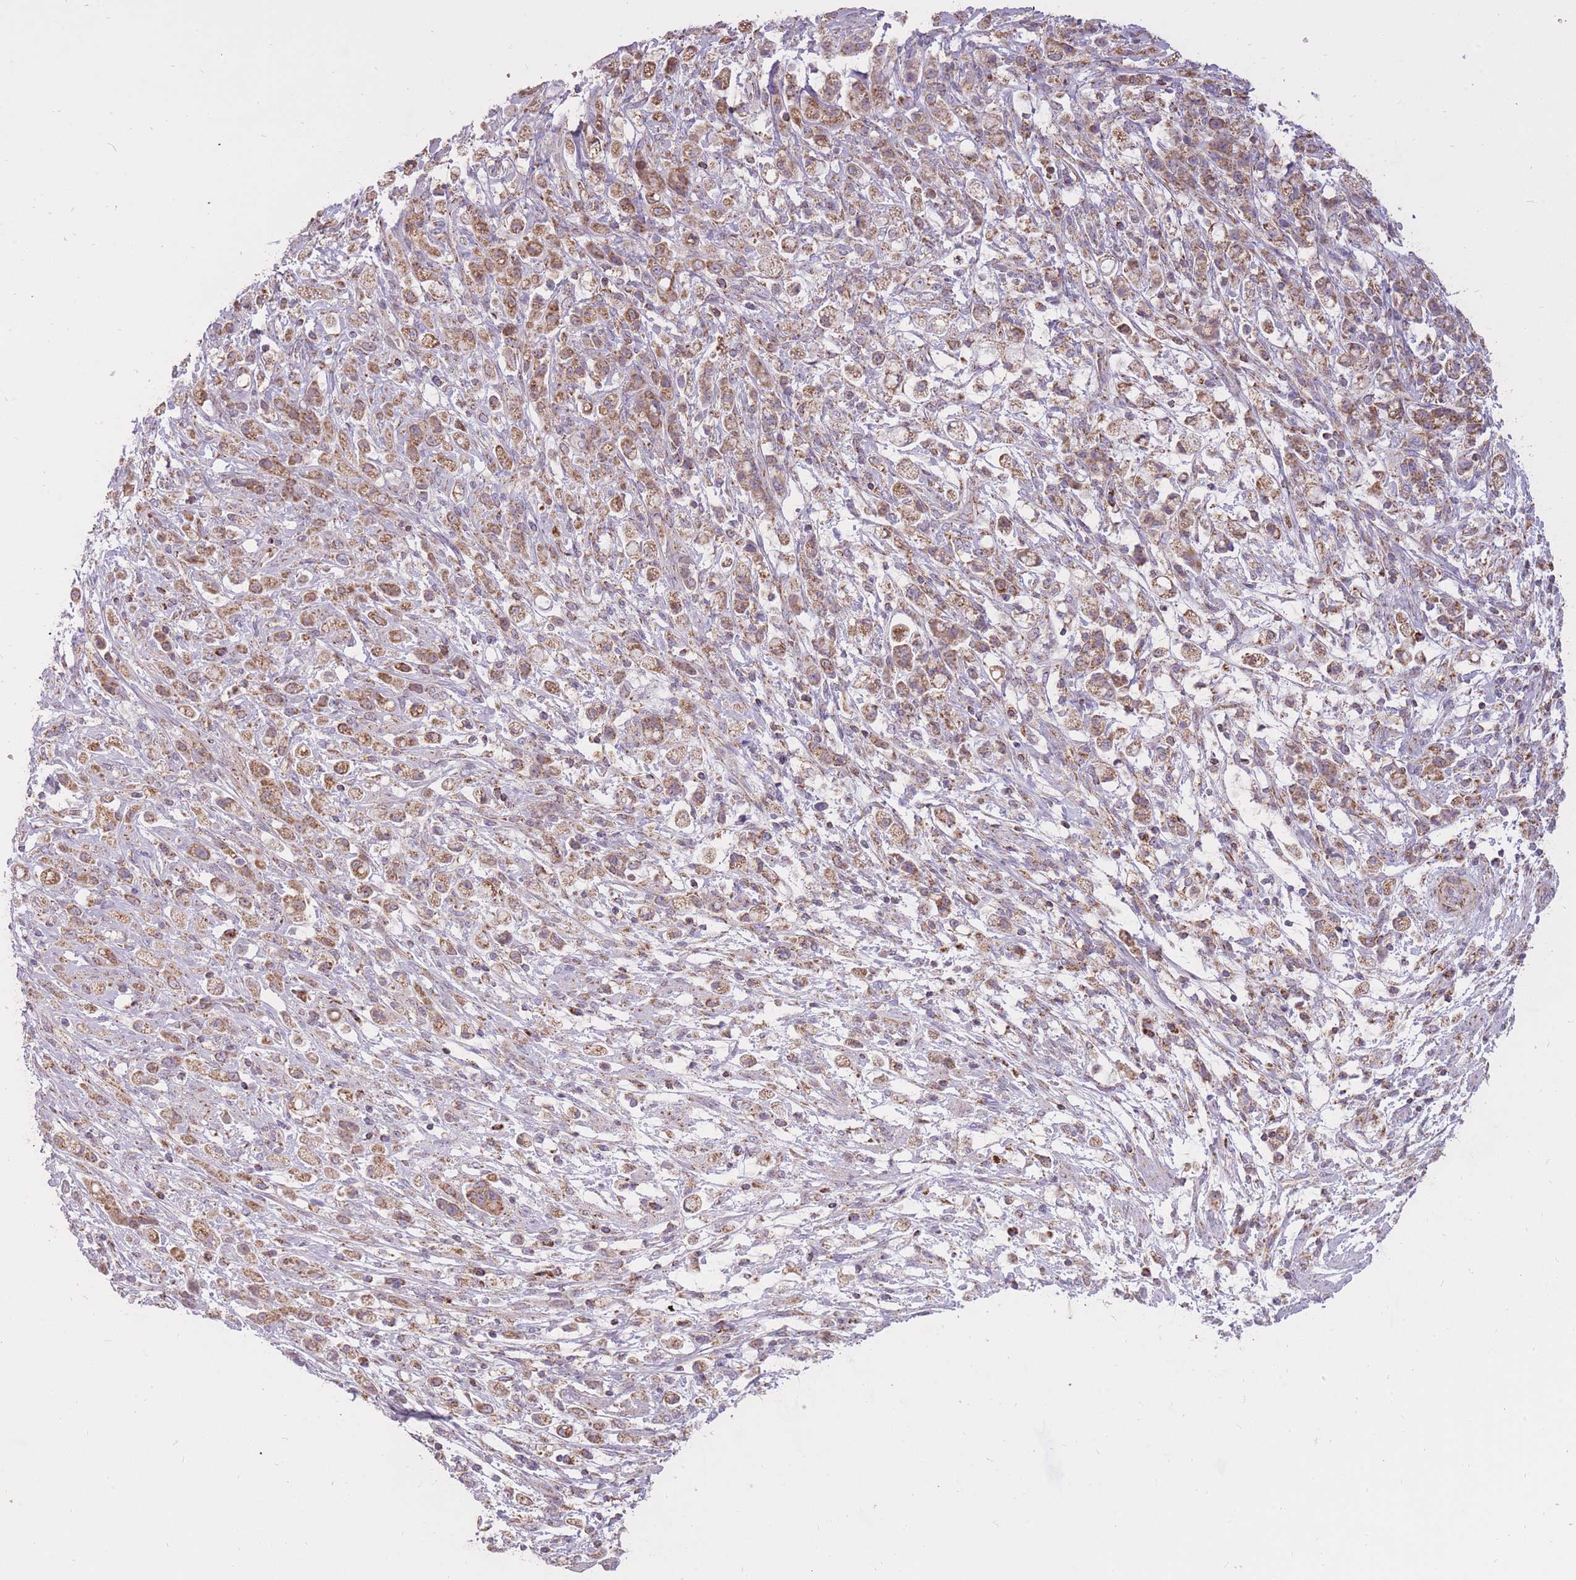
{"staining": {"intensity": "moderate", "quantity": ">75%", "location": "cytoplasmic/membranous"}, "tissue": "stomach cancer", "cell_type": "Tumor cells", "image_type": "cancer", "snomed": [{"axis": "morphology", "description": "Adenocarcinoma, NOS"}, {"axis": "topography", "description": "Stomach"}], "caption": "This image demonstrates immunohistochemistry (IHC) staining of human stomach cancer, with medium moderate cytoplasmic/membranous staining in approximately >75% of tumor cells.", "gene": "LIN7C", "patient": {"sex": "female", "age": 60}}